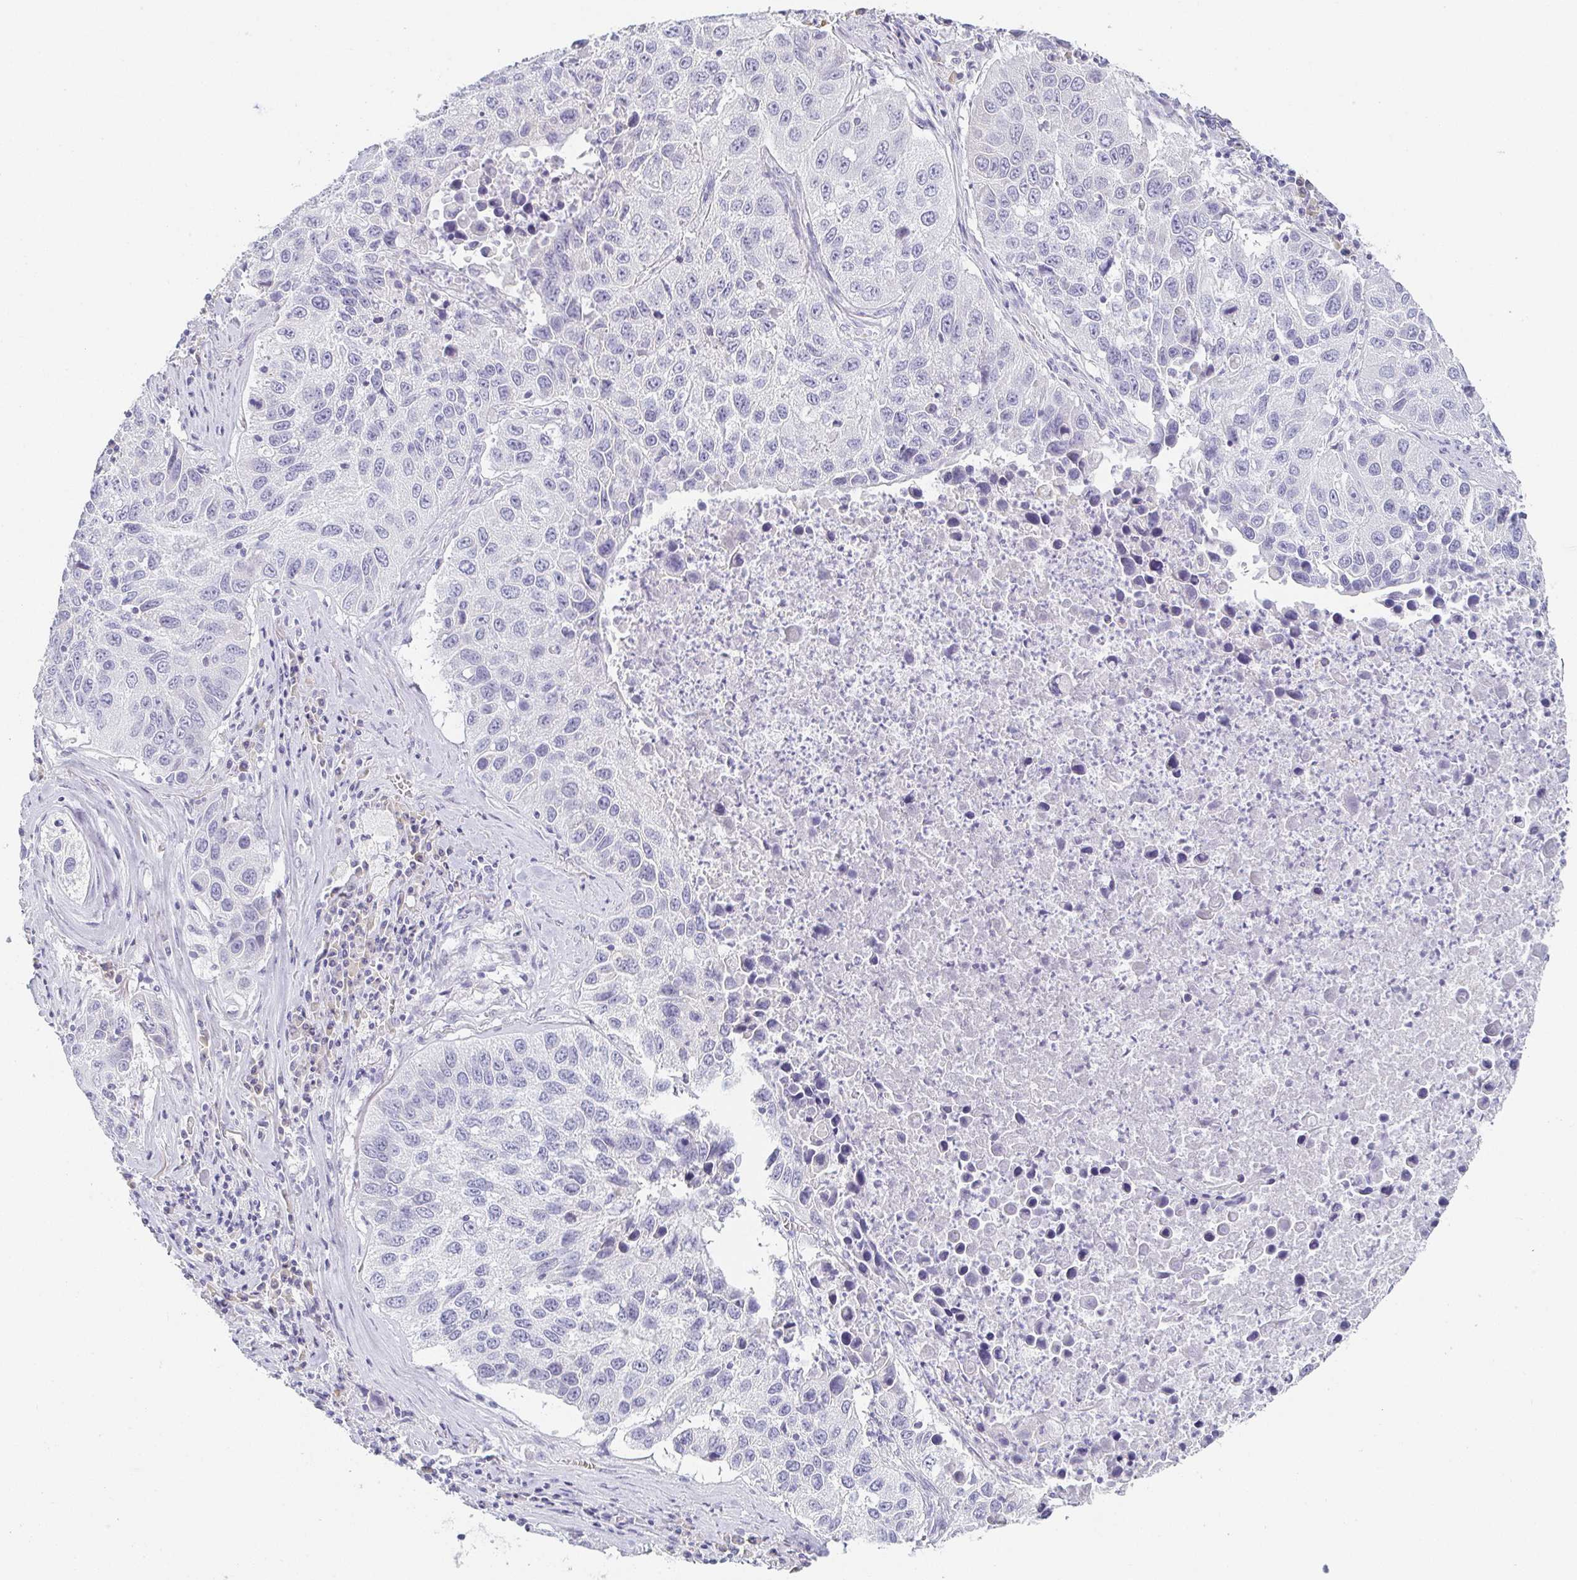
{"staining": {"intensity": "negative", "quantity": "none", "location": "none"}, "tissue": "lung cancer", "cell_type": "Tumor cells", "image_type": "cancer", "snomed": [{"axis": "morphology", "description": "Squamous cell carcinoma, NOS"}, {"axis": "topography", "description": "Lung"}], "caption": "Immunohistochemistry of human lung cancer demonstrates no staining in tumor cells.", "gene": "PRR27", "patient": {"sex": "female", "age": 61}}